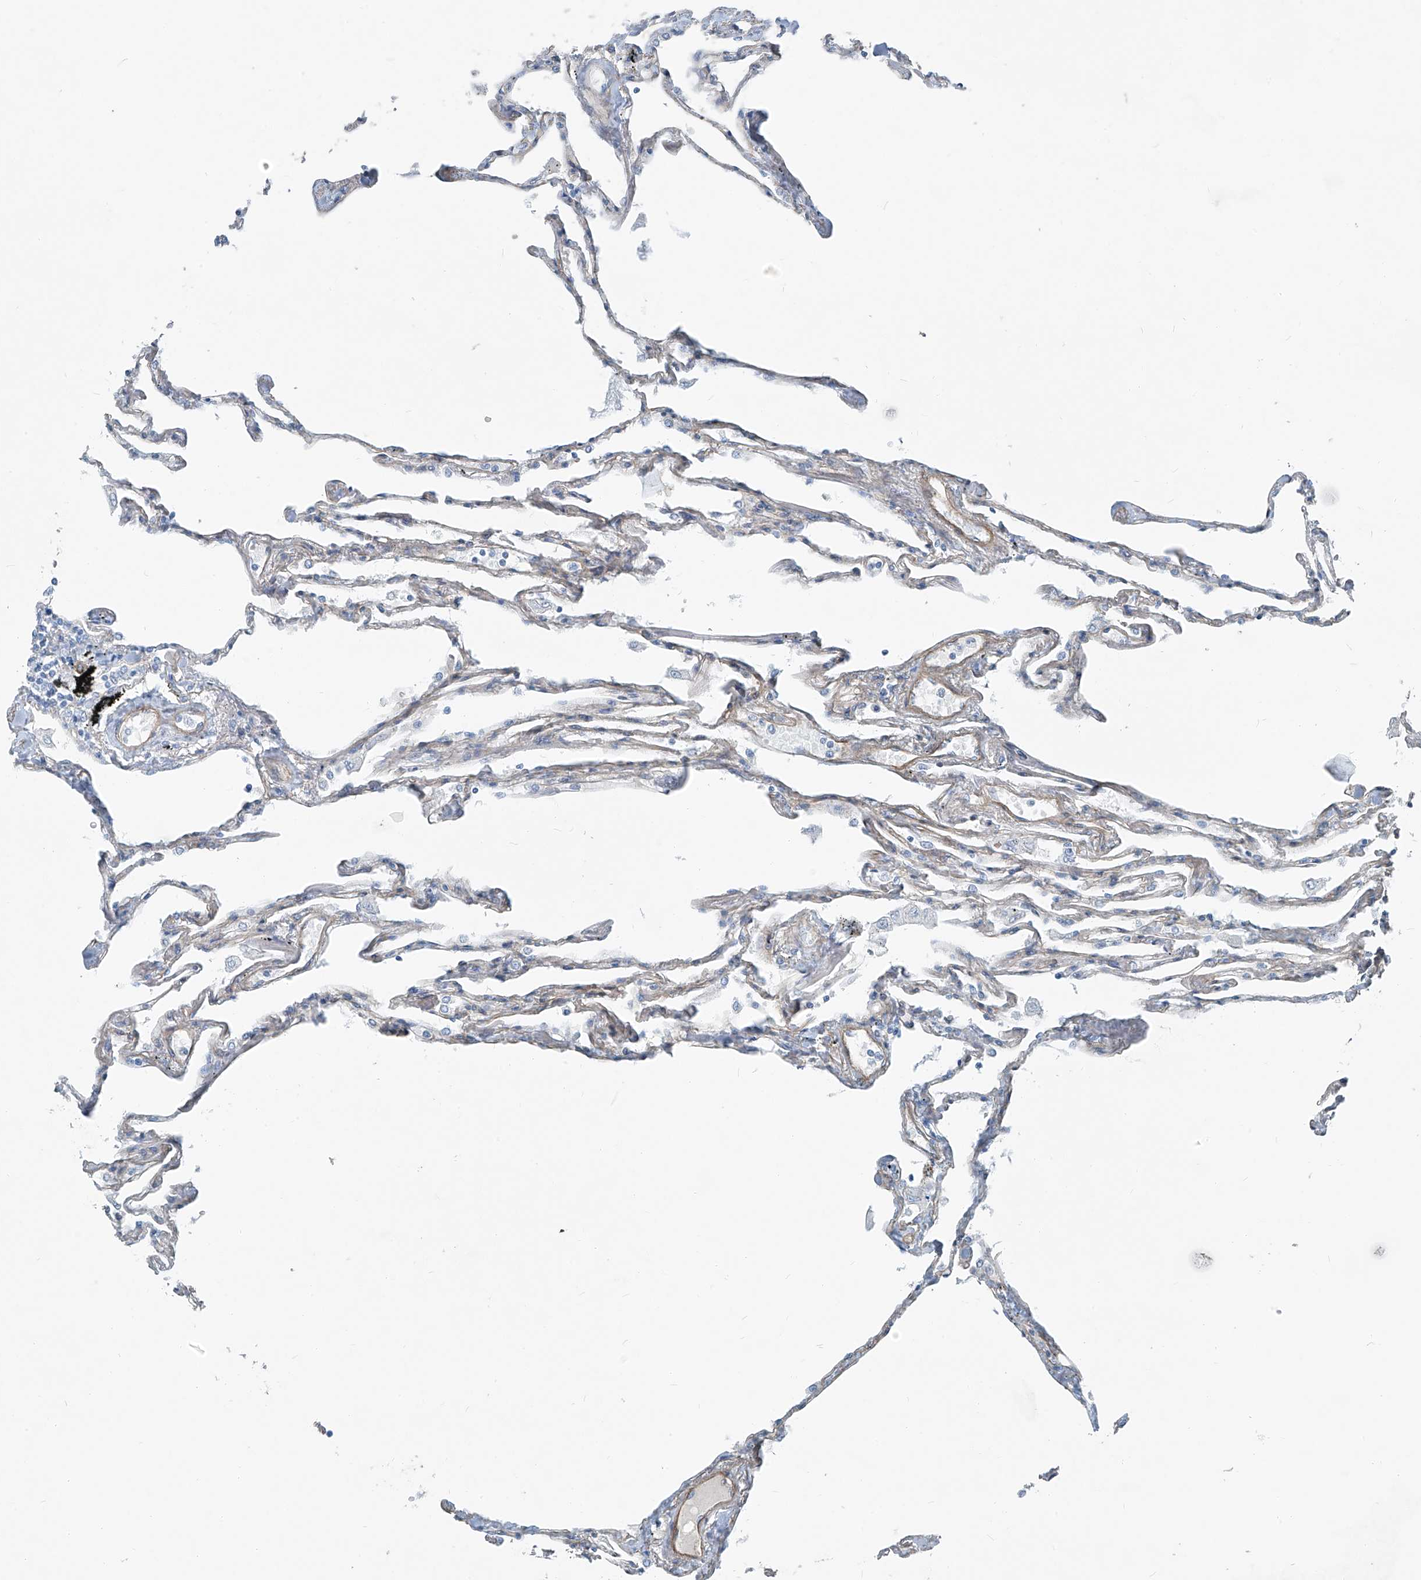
{"staining": {"intensity": "negative", "quantity": "none", "location": "none"}, "tissue": "lung", "cell_type": "Alveolar cells", "image_type": "normal", "snomed": [{"axis": "morphology", "description": "Normal tissue, NOS"}, {"axis": "topography", "description": "Lung"}], "caption": "The micrograph reveals no significant expression in alveolar cells of lung. Brightfield microscopy of IHC stained with DAB (brown) and hematoxylin (blue), captured at high magnification.", "gene": "TNS2", "patient": {"sex": "female", "age": 67}}